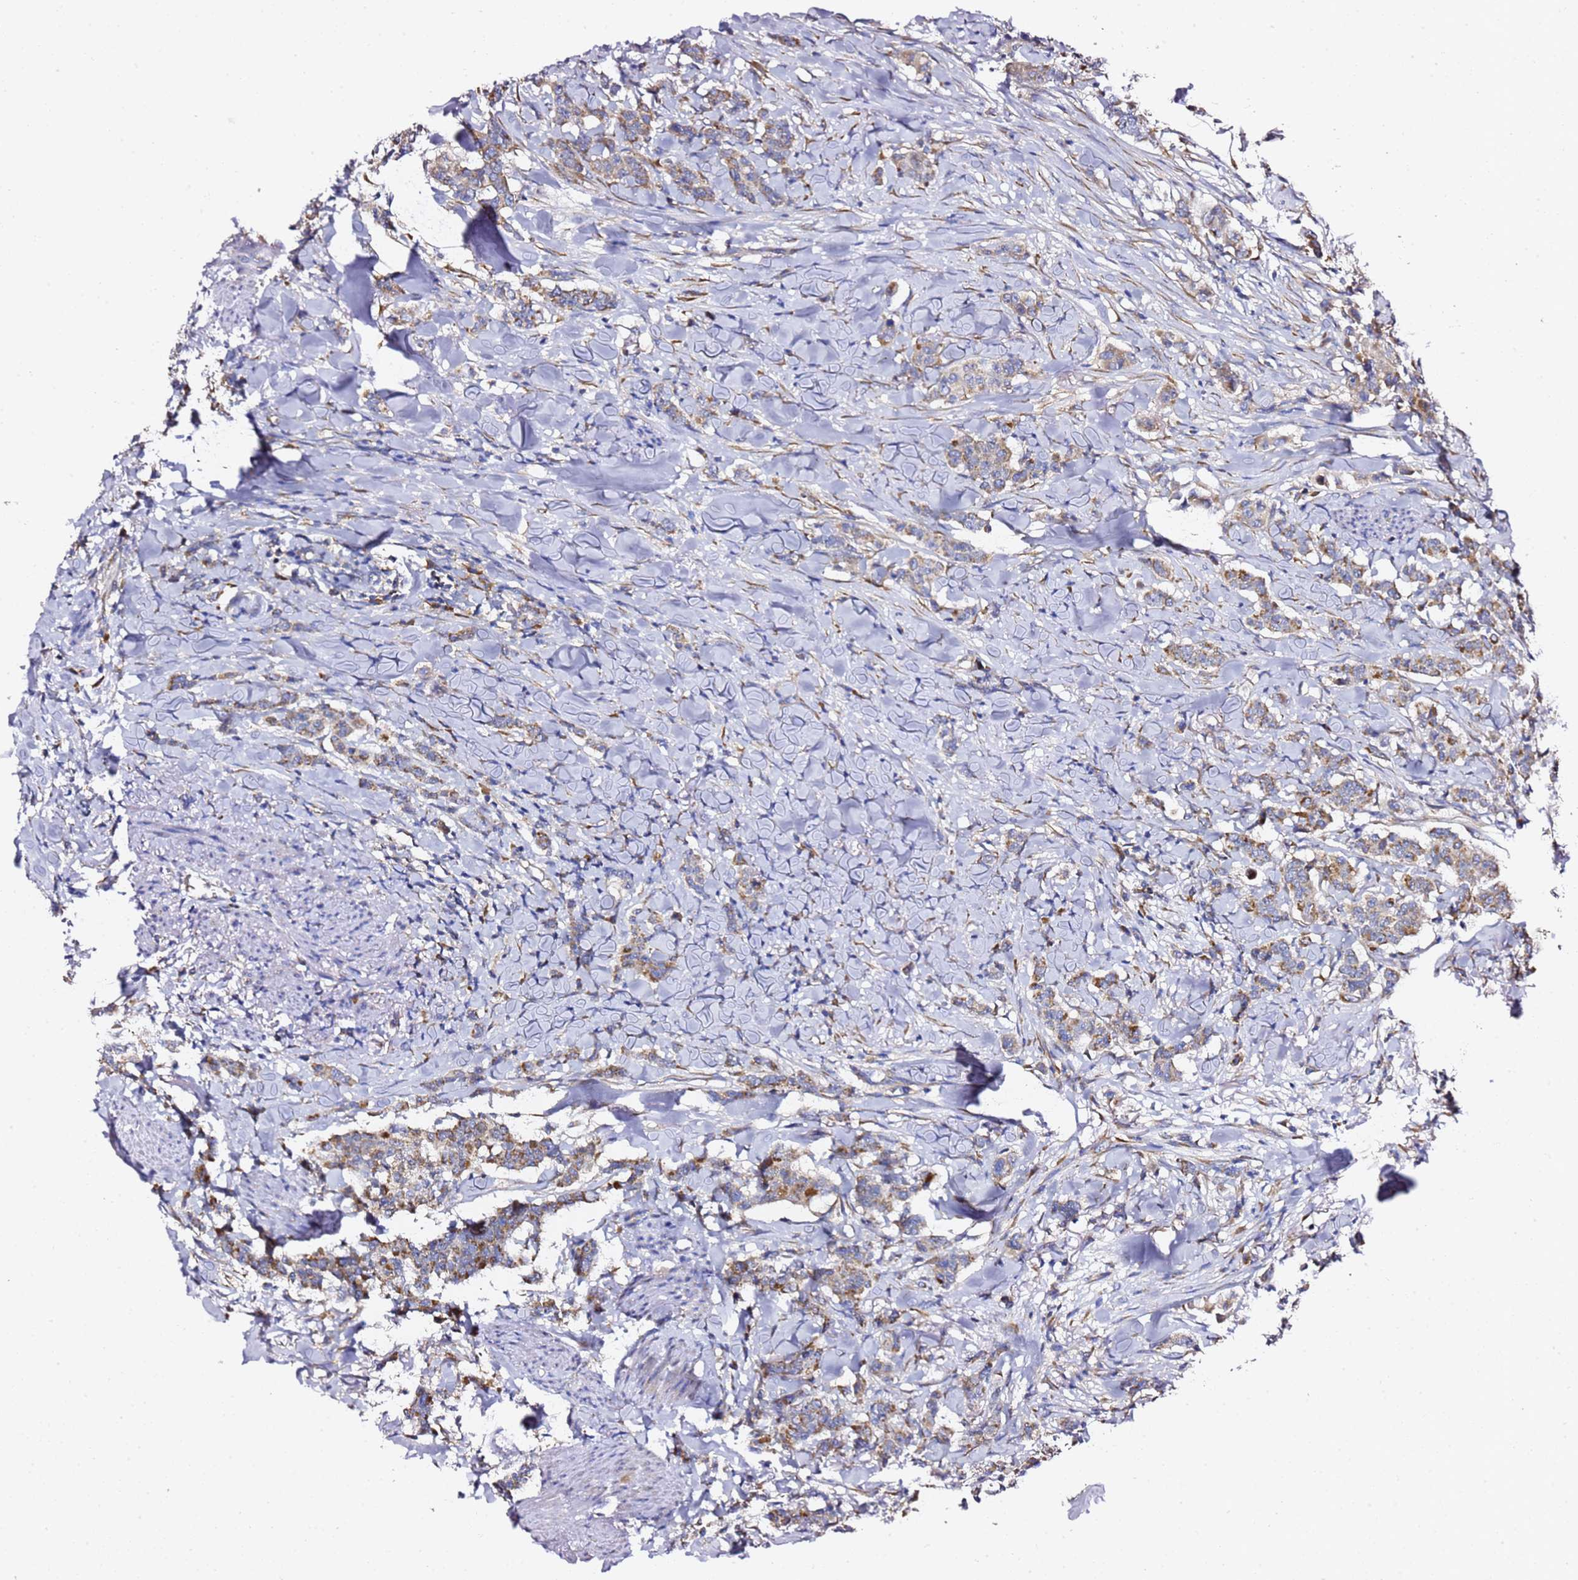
{"staining": {"intensity": "moderate", "quantity": ">75%", "location": "cytoplasmic/membranous"}, "tissue": "breast cancer", "cell_type": "Tumor cells", "image_type": "cancer", "snomed": [{"axis": "morphology", "description": "Duct carcinoma"}, {"axis": "topography", "description": "Breast"}], "caption": "Protein staining by immunohistochemistry demonstrates moderate cytoplasmic/membranous expression in approximately >75% of tumor cells in breast cancer.", "gene": "C19orf12", "patient": {"sex": "female", "age": 40}}